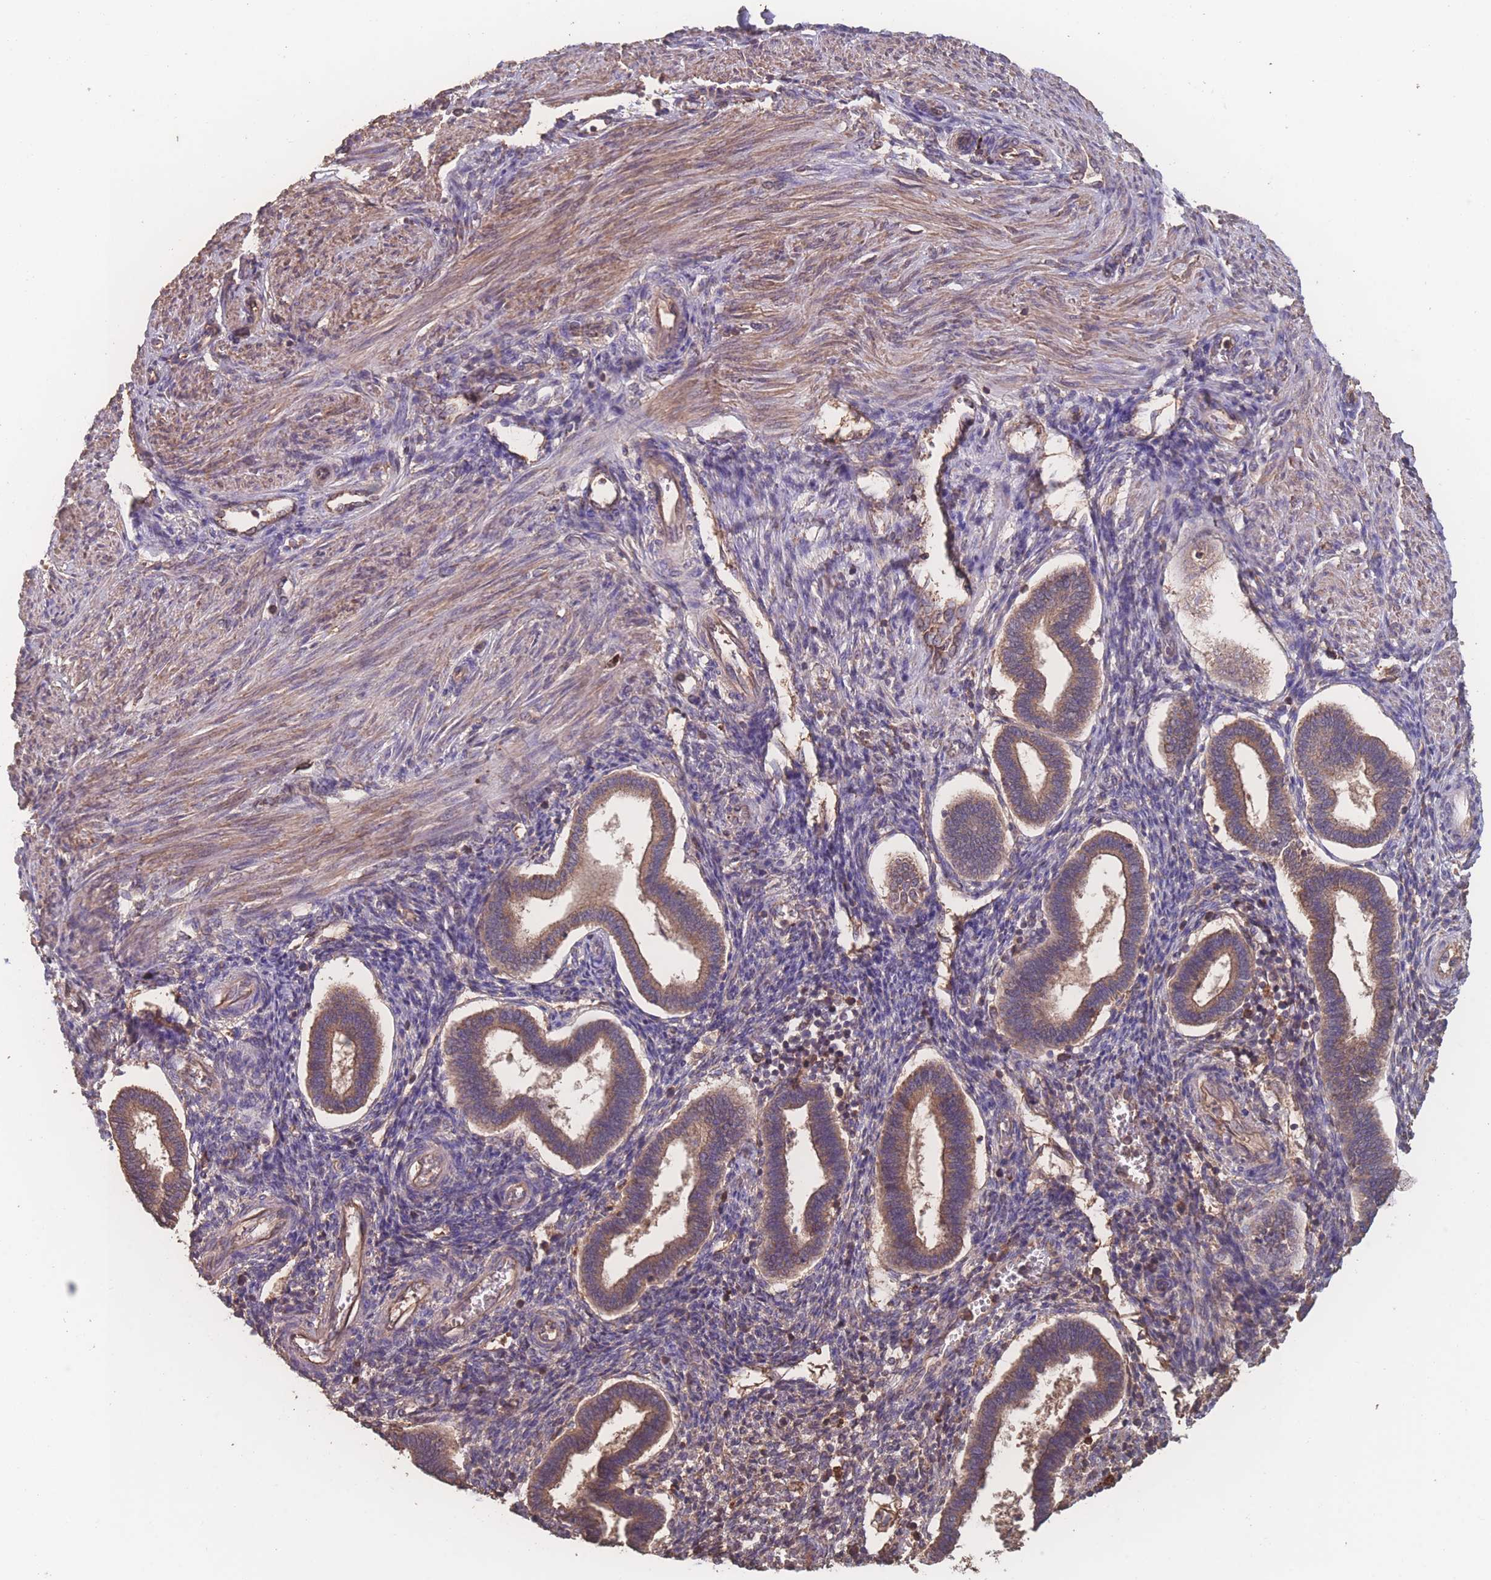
{"staining": {"intensity": "moderate", "quantity": "<25%", "location": "cytoplasmic/membranous"}, "tissue": "endometrium", "cell_type": "Cells in endometrial stroma", "image_type": "normal", "snomed": [{"axis": "morphology", "description": "Normal tissue, NOS"}, {"axis": "topography", "description": "Endometrium"}], "caption": "Cells in endometrial stroma demonstrate moderate cytoplasmic/membranous expression in about <25% of cells in unremarkable endometrium.", "gene": "ATXN10", "patient": {"sex": "female", "age": 24}}